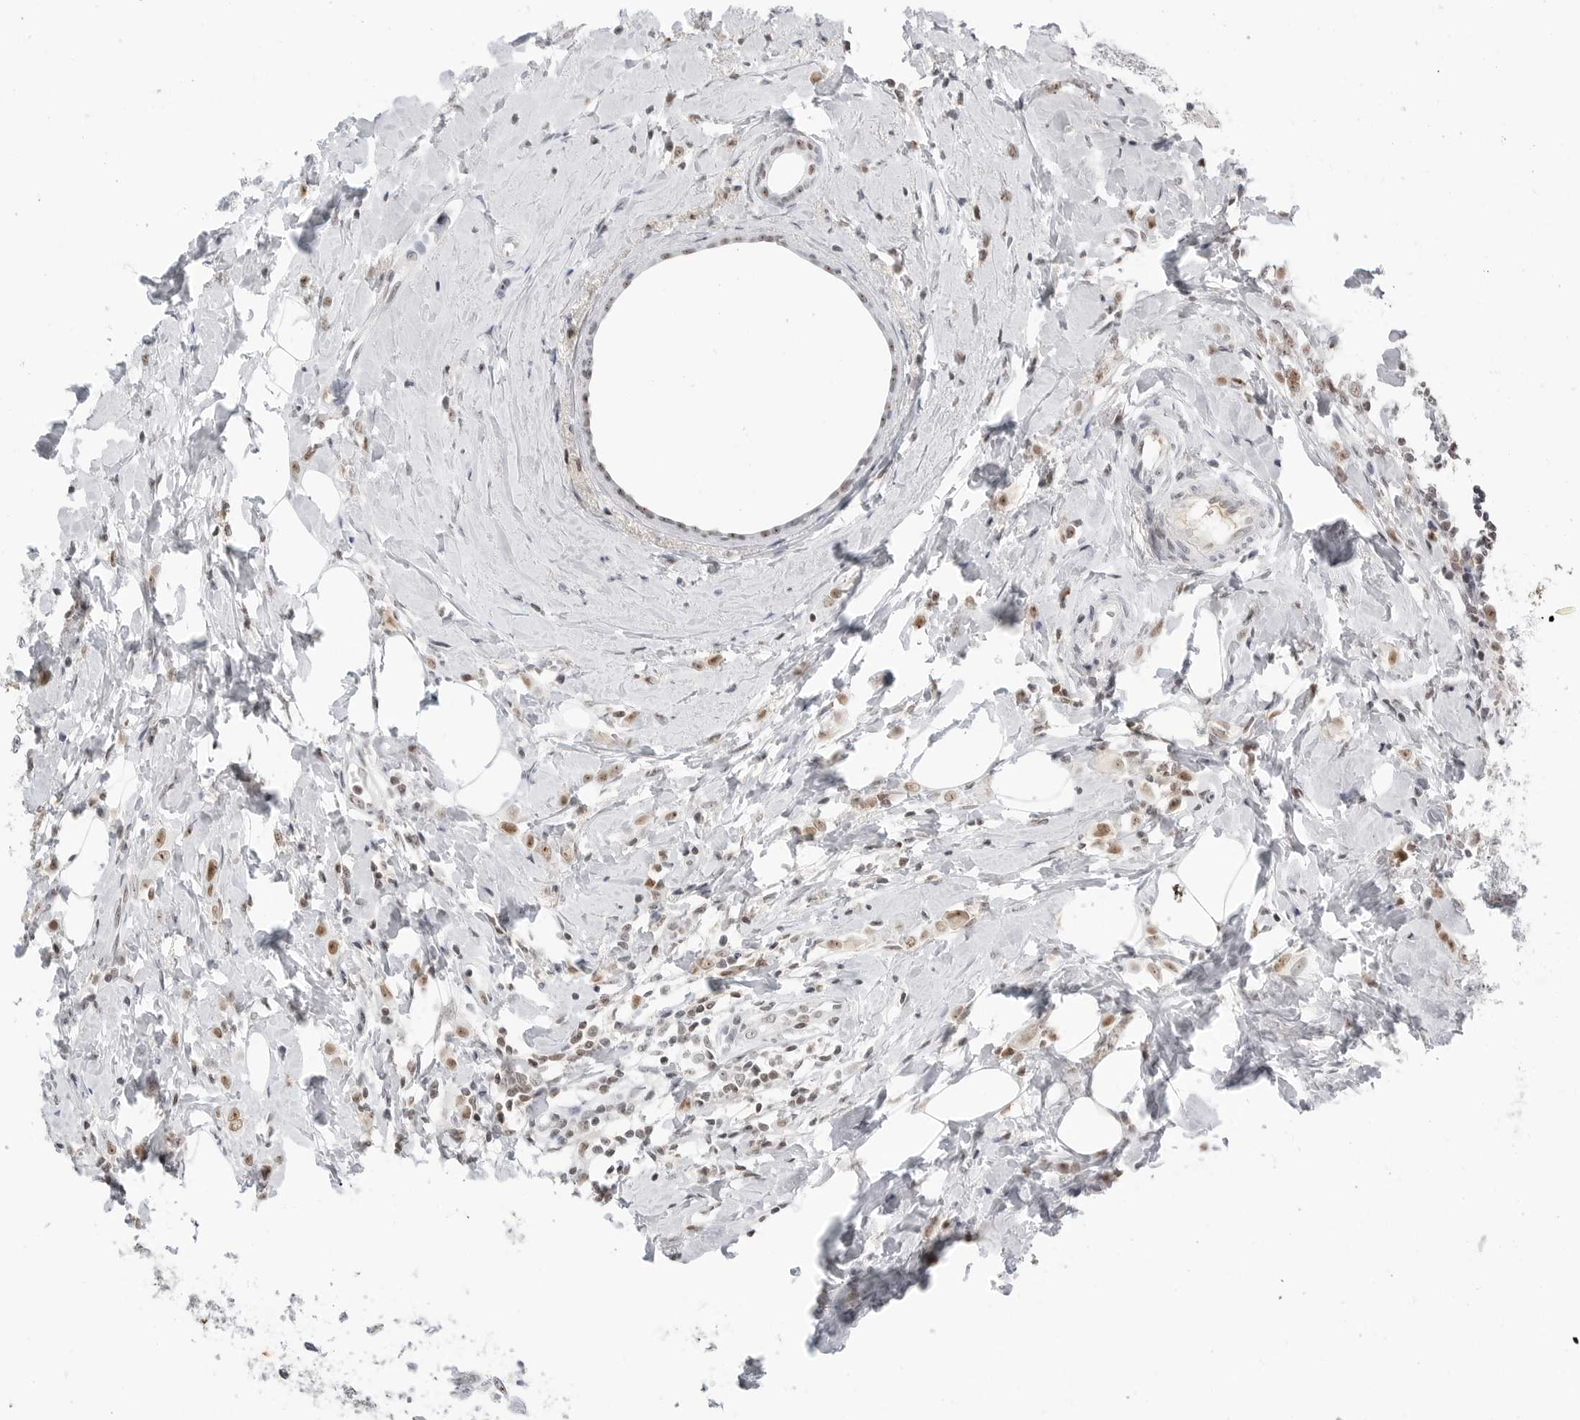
{"staining": {"intensity": "moderate", "quantity": ">75%", "location": "nuclear"}, "tissue": "breast cancer", "cell_type": "Tumor cells", "image_type": "cancer", "snomed": [{"axis": "morphology", "description": "Lobular carcinoma"}, {"axis": "topography", "description": "Breast"}], "caption": "Breast lobular carcinoma stained with DAB (3,3'-diaminobenzidine) immunohistochemistry demonstrates medium levels of moderate nuclear expression in about >75% of tumor cells.", "gene": "WRAP53", "patient": {"sex": "female", "age": 47}}